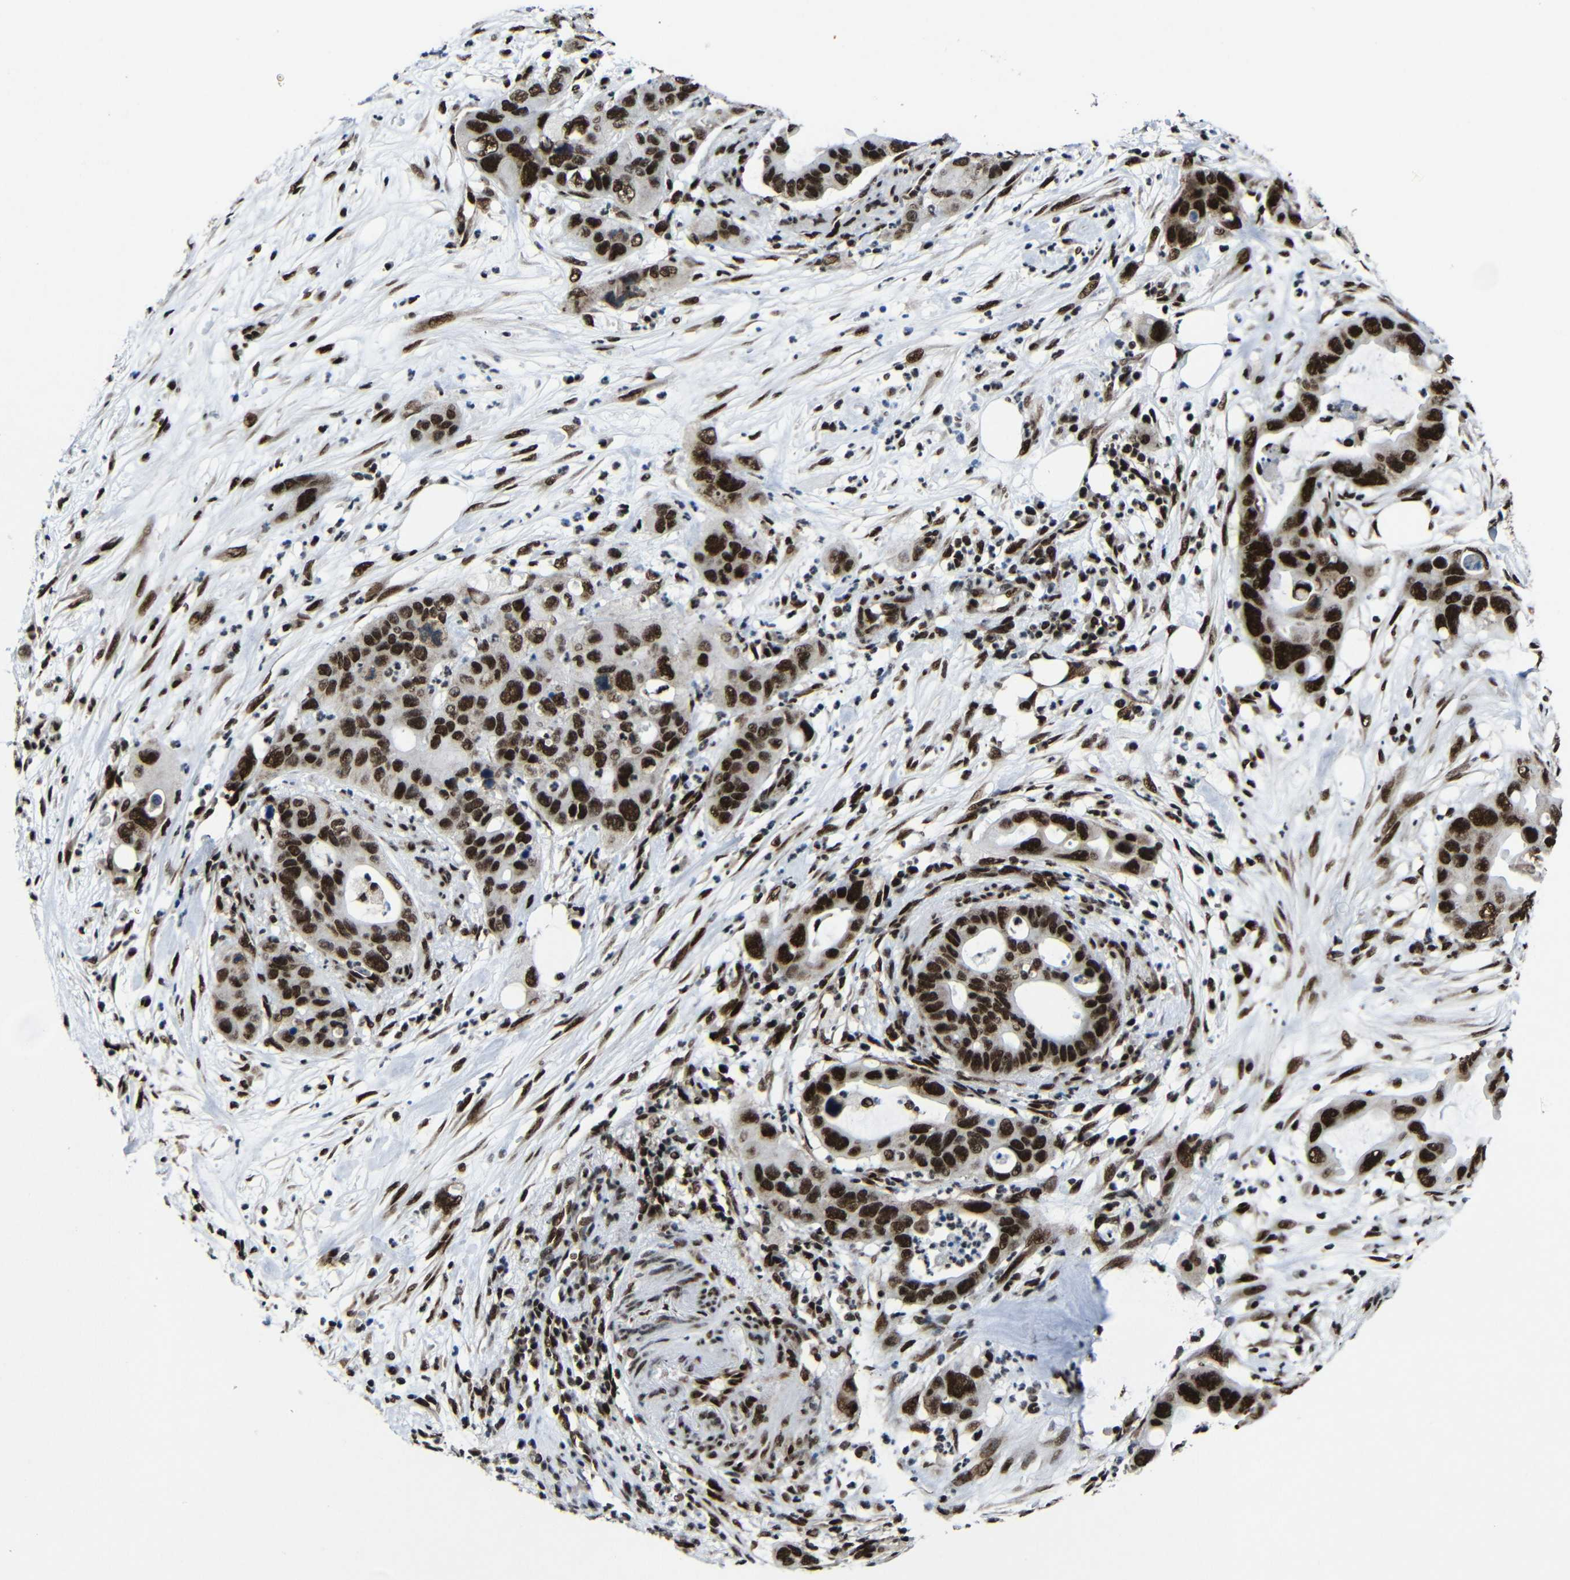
{"staining": {"intensity": "strong", "quantity": ">75%", "location": "nuclear"}, "tissue": "pancreatic cancer", "cell_type": "Tumor cells", "image_type": "cancer", "snomed": [{"axis": "morphology", "description": "Adenocarcinoma, NOS"}, {"axis": "topography", "description": "Pancreas"}], "caption": "IHC histopathology image of neoplastic tissue: human pancreatic cancer stained using immunohistochemistry displays high levels of strong protein expression localized specifically in the nuclear of tumor cells, appearing as a nuclear brown color.", "gene": "PTBP1", "patient": {"sex": "female", "age": 71}}